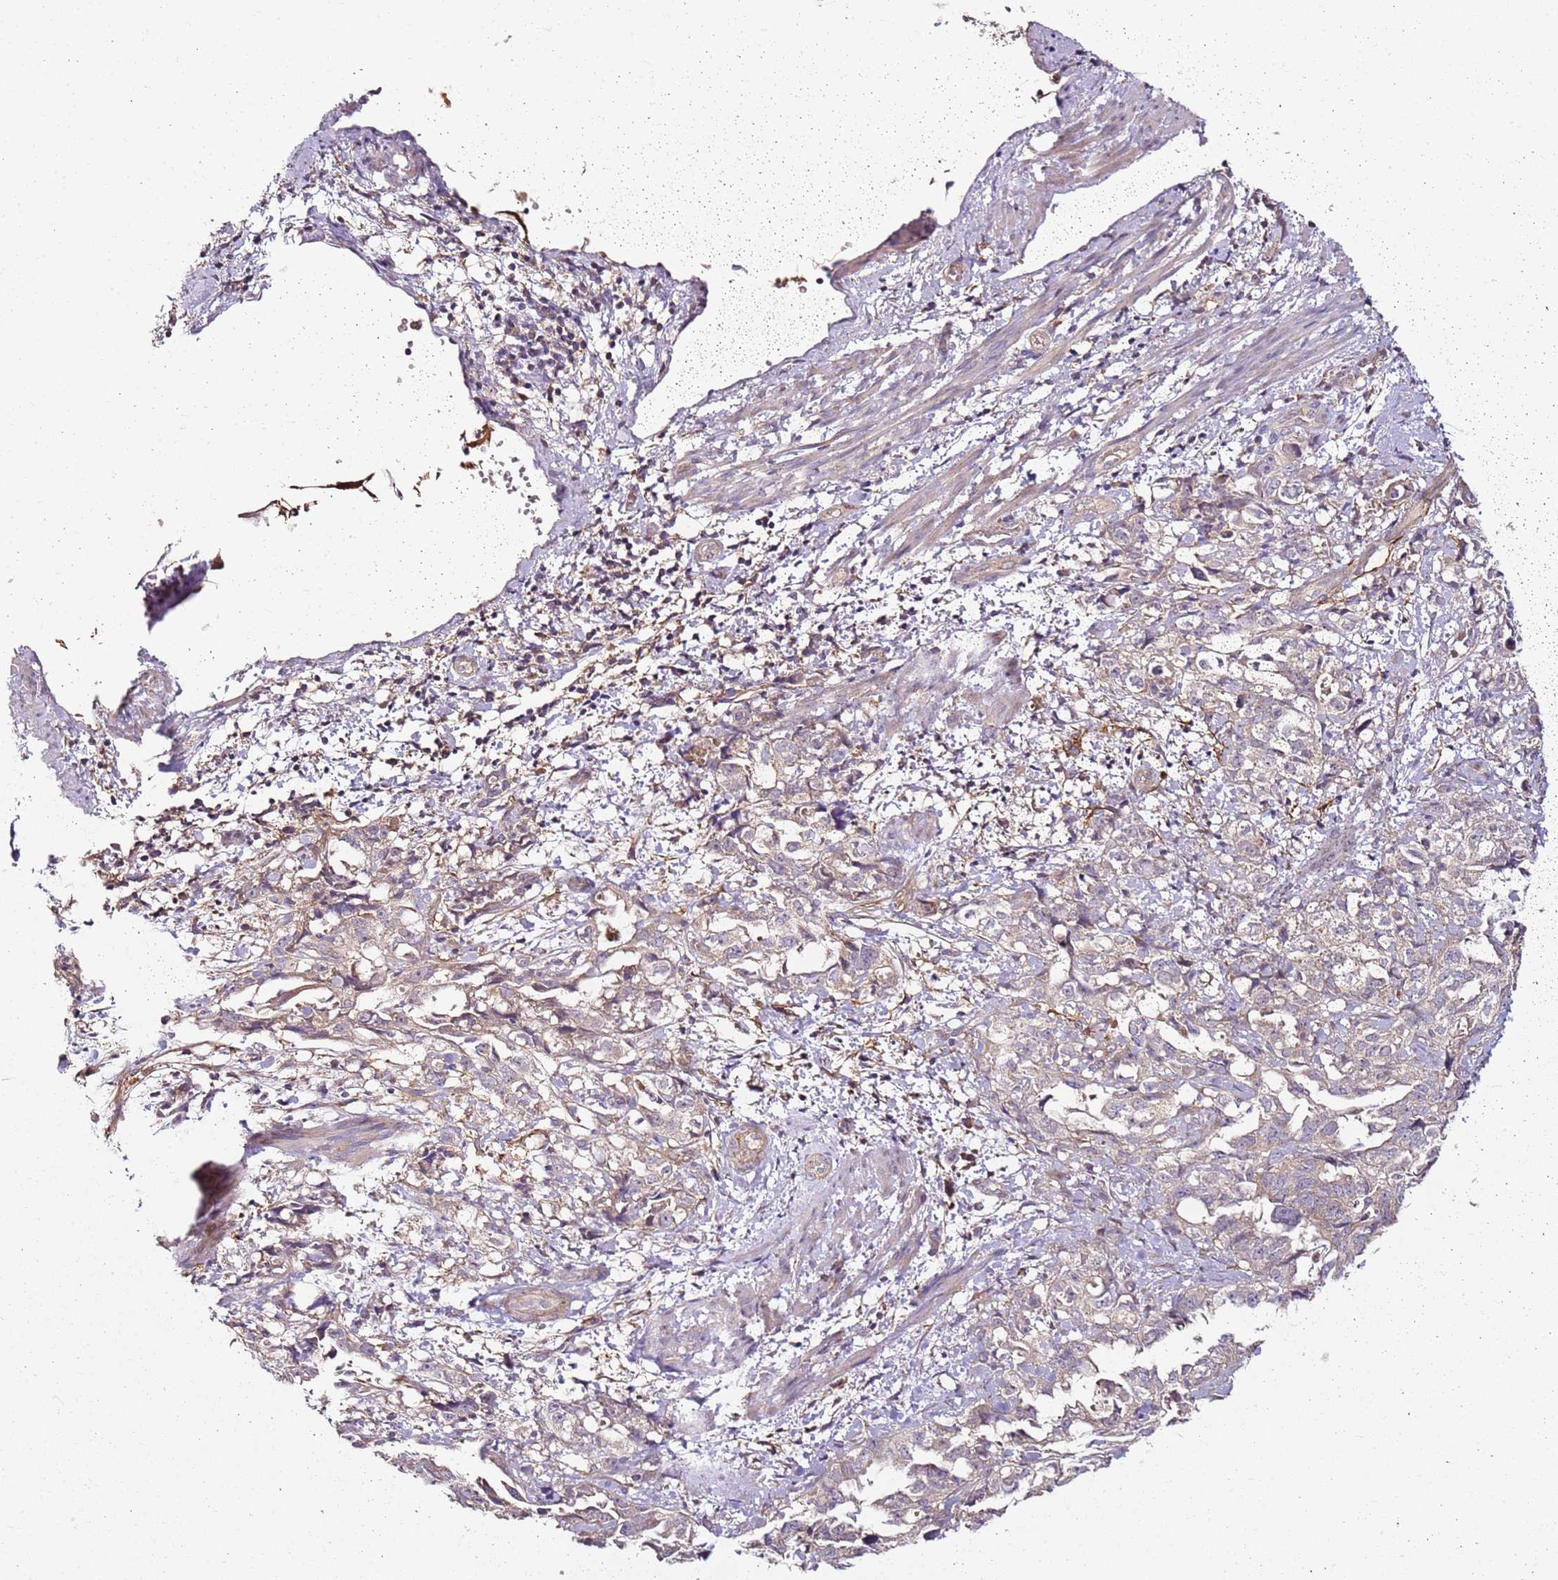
{"staining": {"intensity": "weak", "quantity": "<25%", "location": "cytoplasmic/membranous"}, "tissue": "endometrial cancer", "cell_type": "Tumor cells", "image_type": "cancer", "snomed": [{"axis": "morphology", "description": "Adenocarcinoma, NOS"}, {"axis": "topography", "description": "Endometrium"}], "caption": "The image reveals no staining of tumor cells in endometrial adenocarcinoma.", "gene": "KRTAP21-3", "patient": {"sex": "female", "age": 65}}